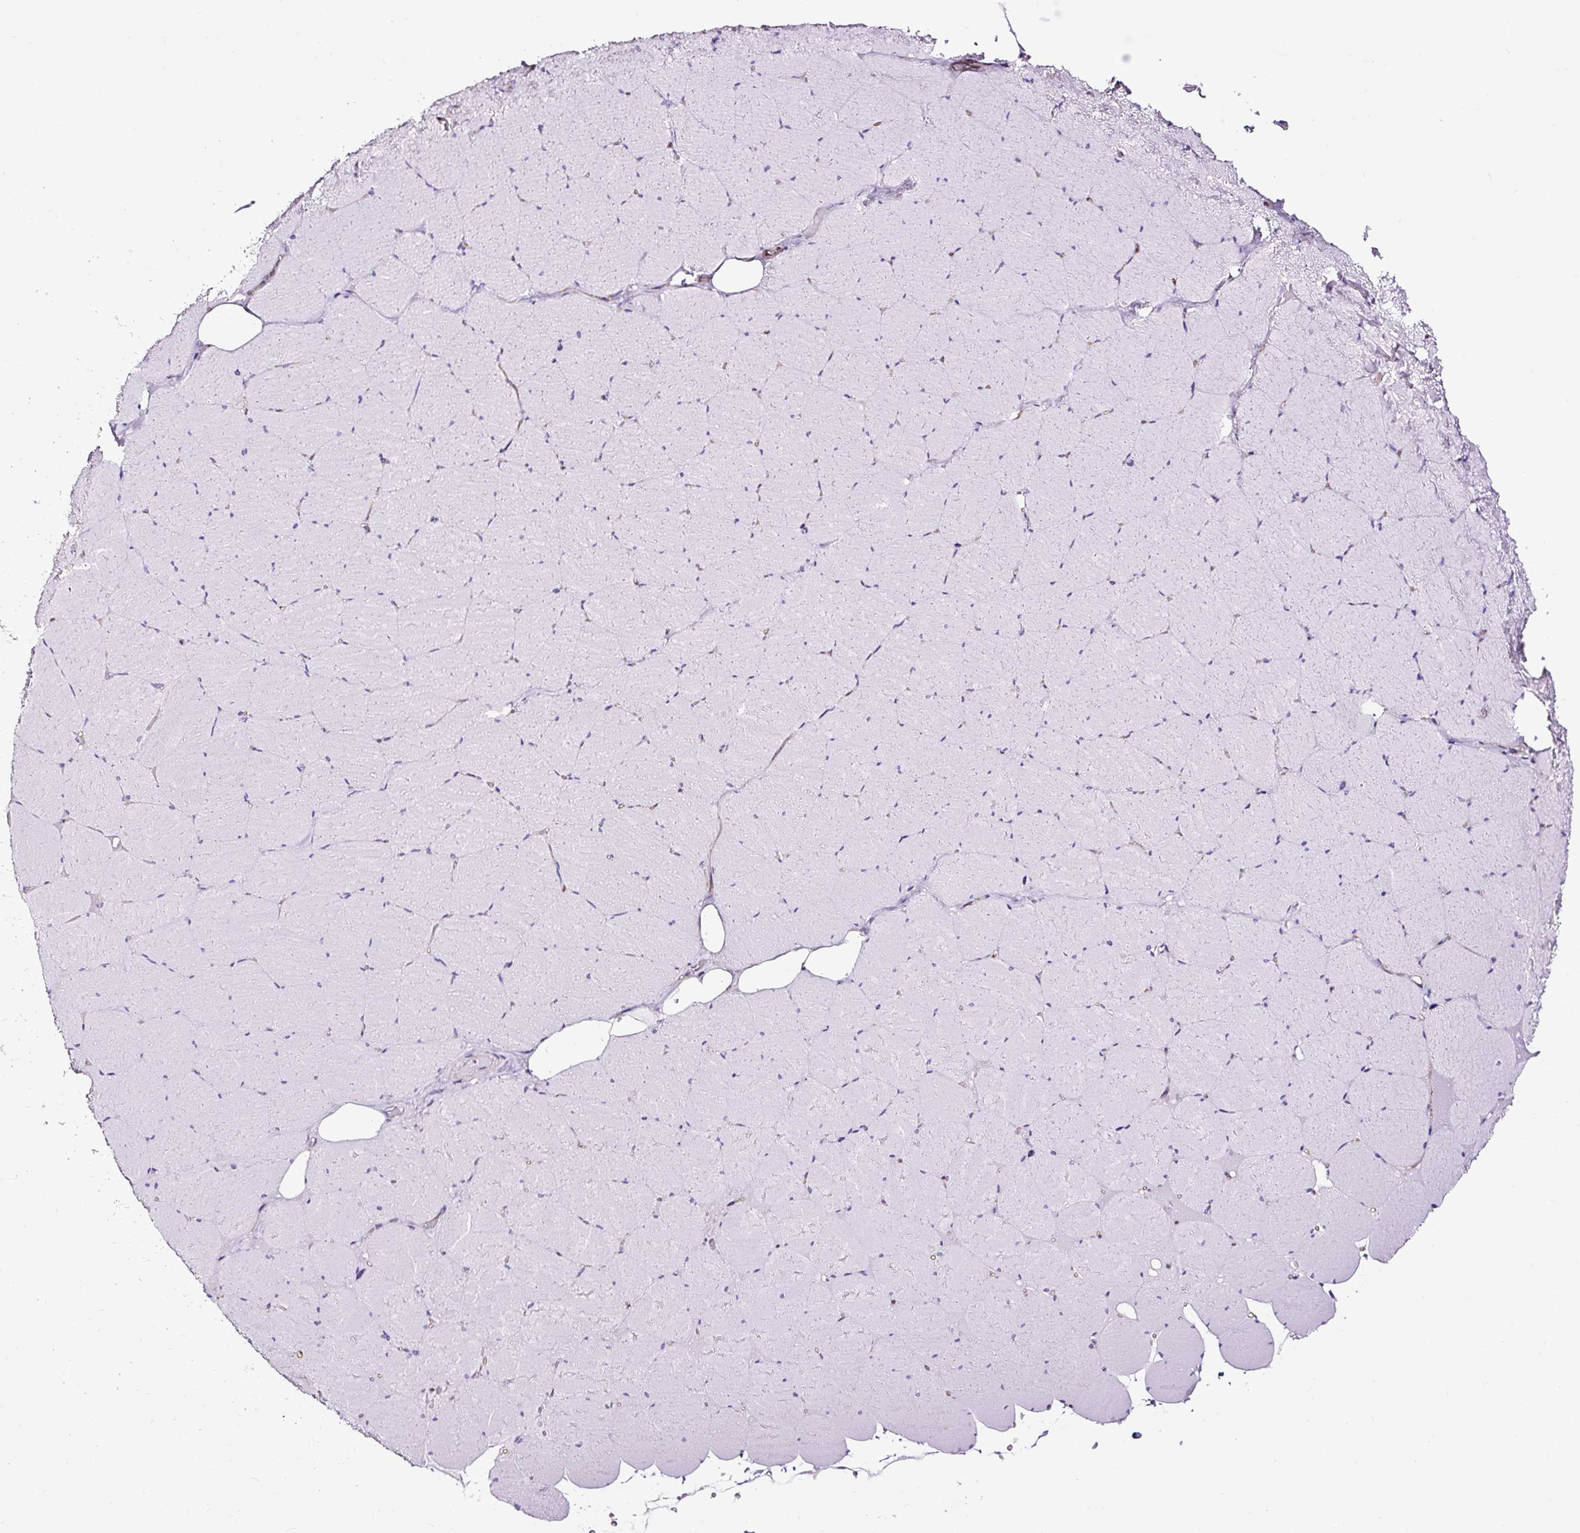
{"staining": {"intensity": "negative", "quantity": "none", "location": "none"}, "tissue": "skeletal muscle", "cell_type": "Myocytes", "image_type": "normal", "snomed": [{"axis": "morphology", "description": "Normal tissue, NOS"}, {"axis": "topography", "description": "Skeletal muscle"}, {"axis": "topography", "description": "Head-Neck"}], "caption": "A histopathology image of skeletal muscle stained for a protein displays no brown staining in myocytes. Brightfield microscopy of immunohistochemistry (IHC) stained with DAB (3,3'-diaminobenzidine) (brown) and hematoxylin (blue), captured at high magnification.", "gene": "SLC7A8", "patient": {"sex": "male", "age": 66}}